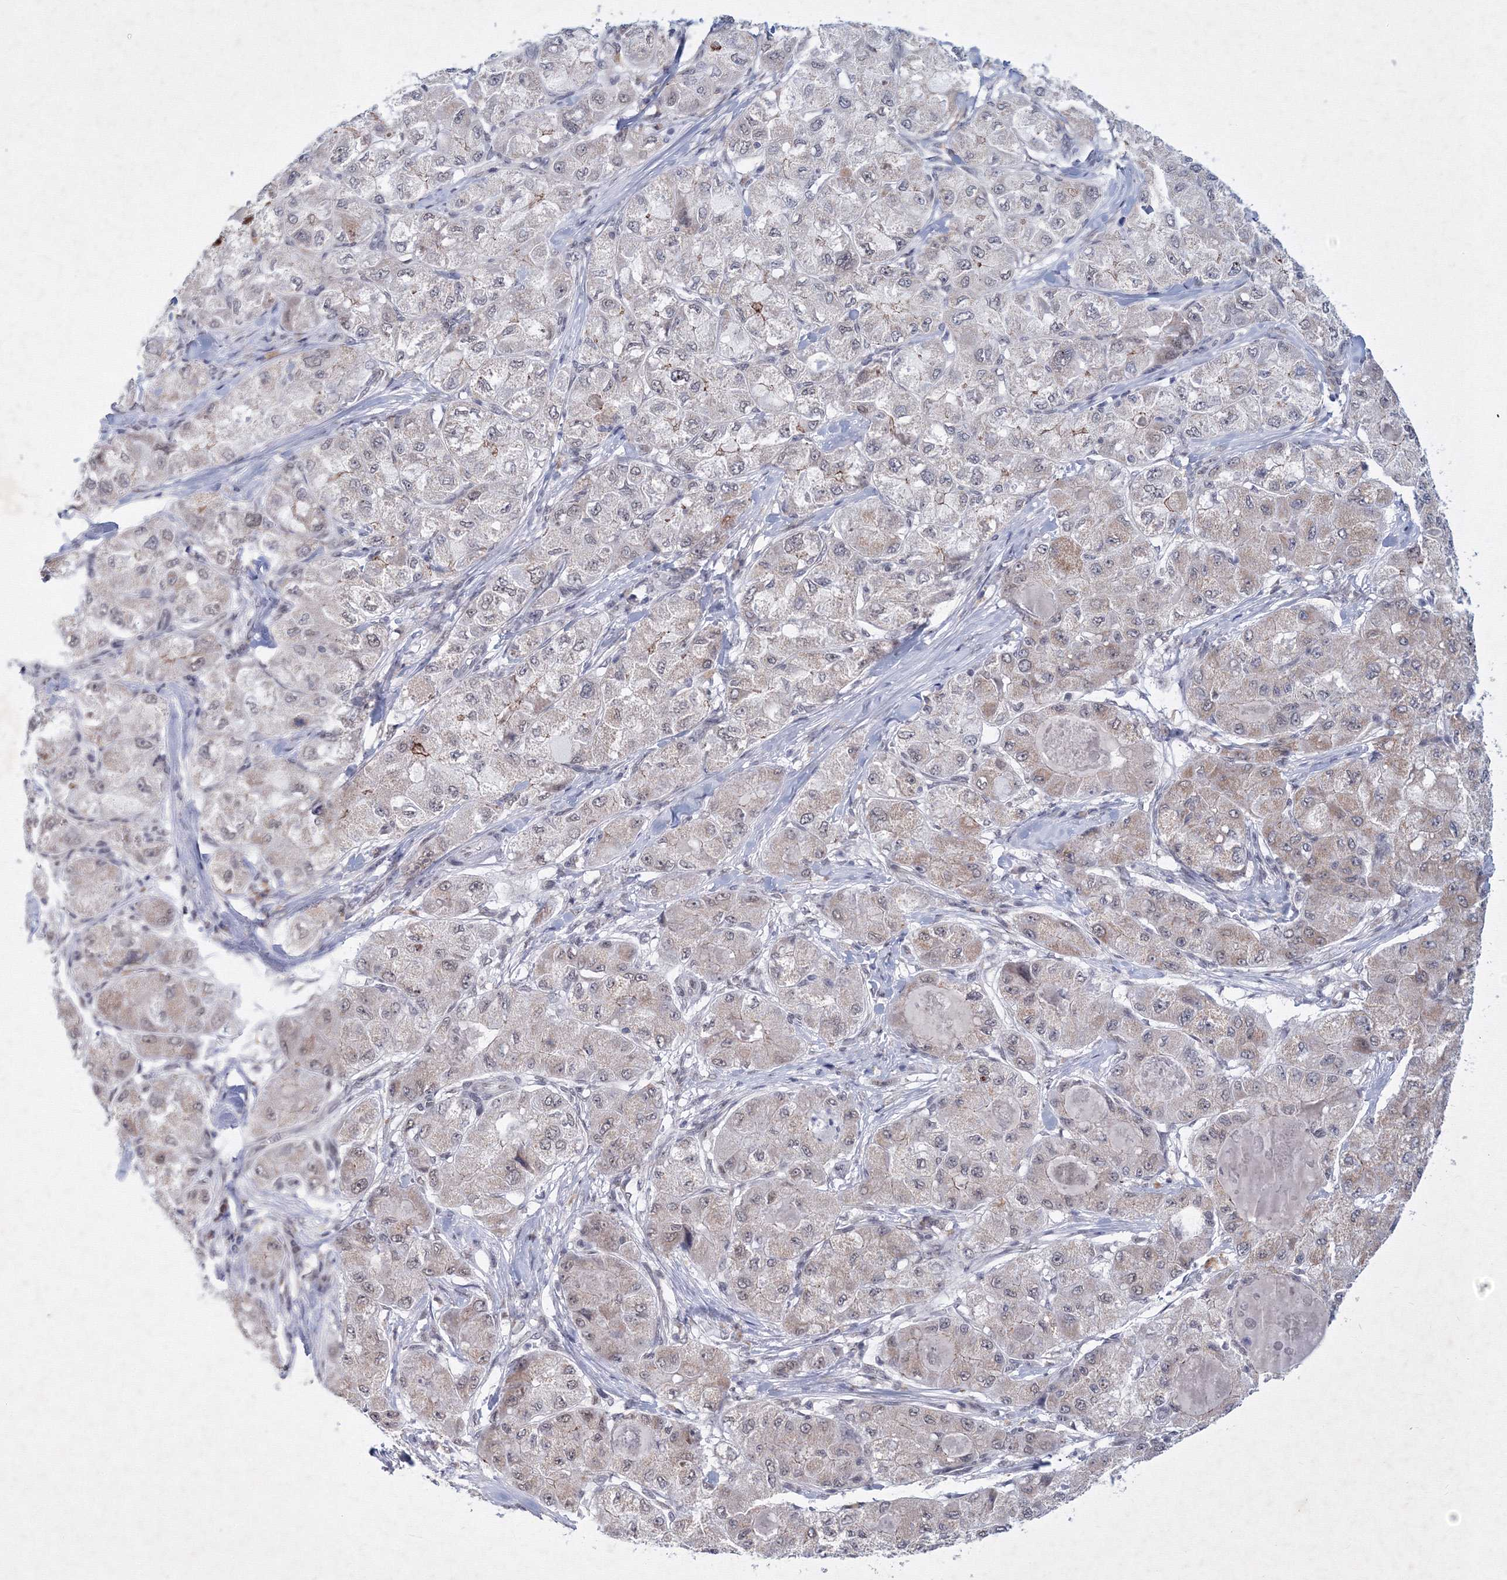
{"staining": {"intensity": "weak", "quantity": "25%-75%", "location": "nuclear"}, "tissue": "liver cancer", "cell_type": "Tumor cells", "image_type": "cancer", "snomed": [{"axis": "morphology", "description": "Carcinoma, Hepatocellular, NOS"}, {"axis": "topography", "description": "Liver"}], "caption": "Liver cancer (hepatocellular carcinoma) stained for a protein (brown) shows weak nuclear positive positivity in approximately 25%-75% of tumor cells.", "gene": "SF3B6", "patient": {"sex": "male", "age": 80}}